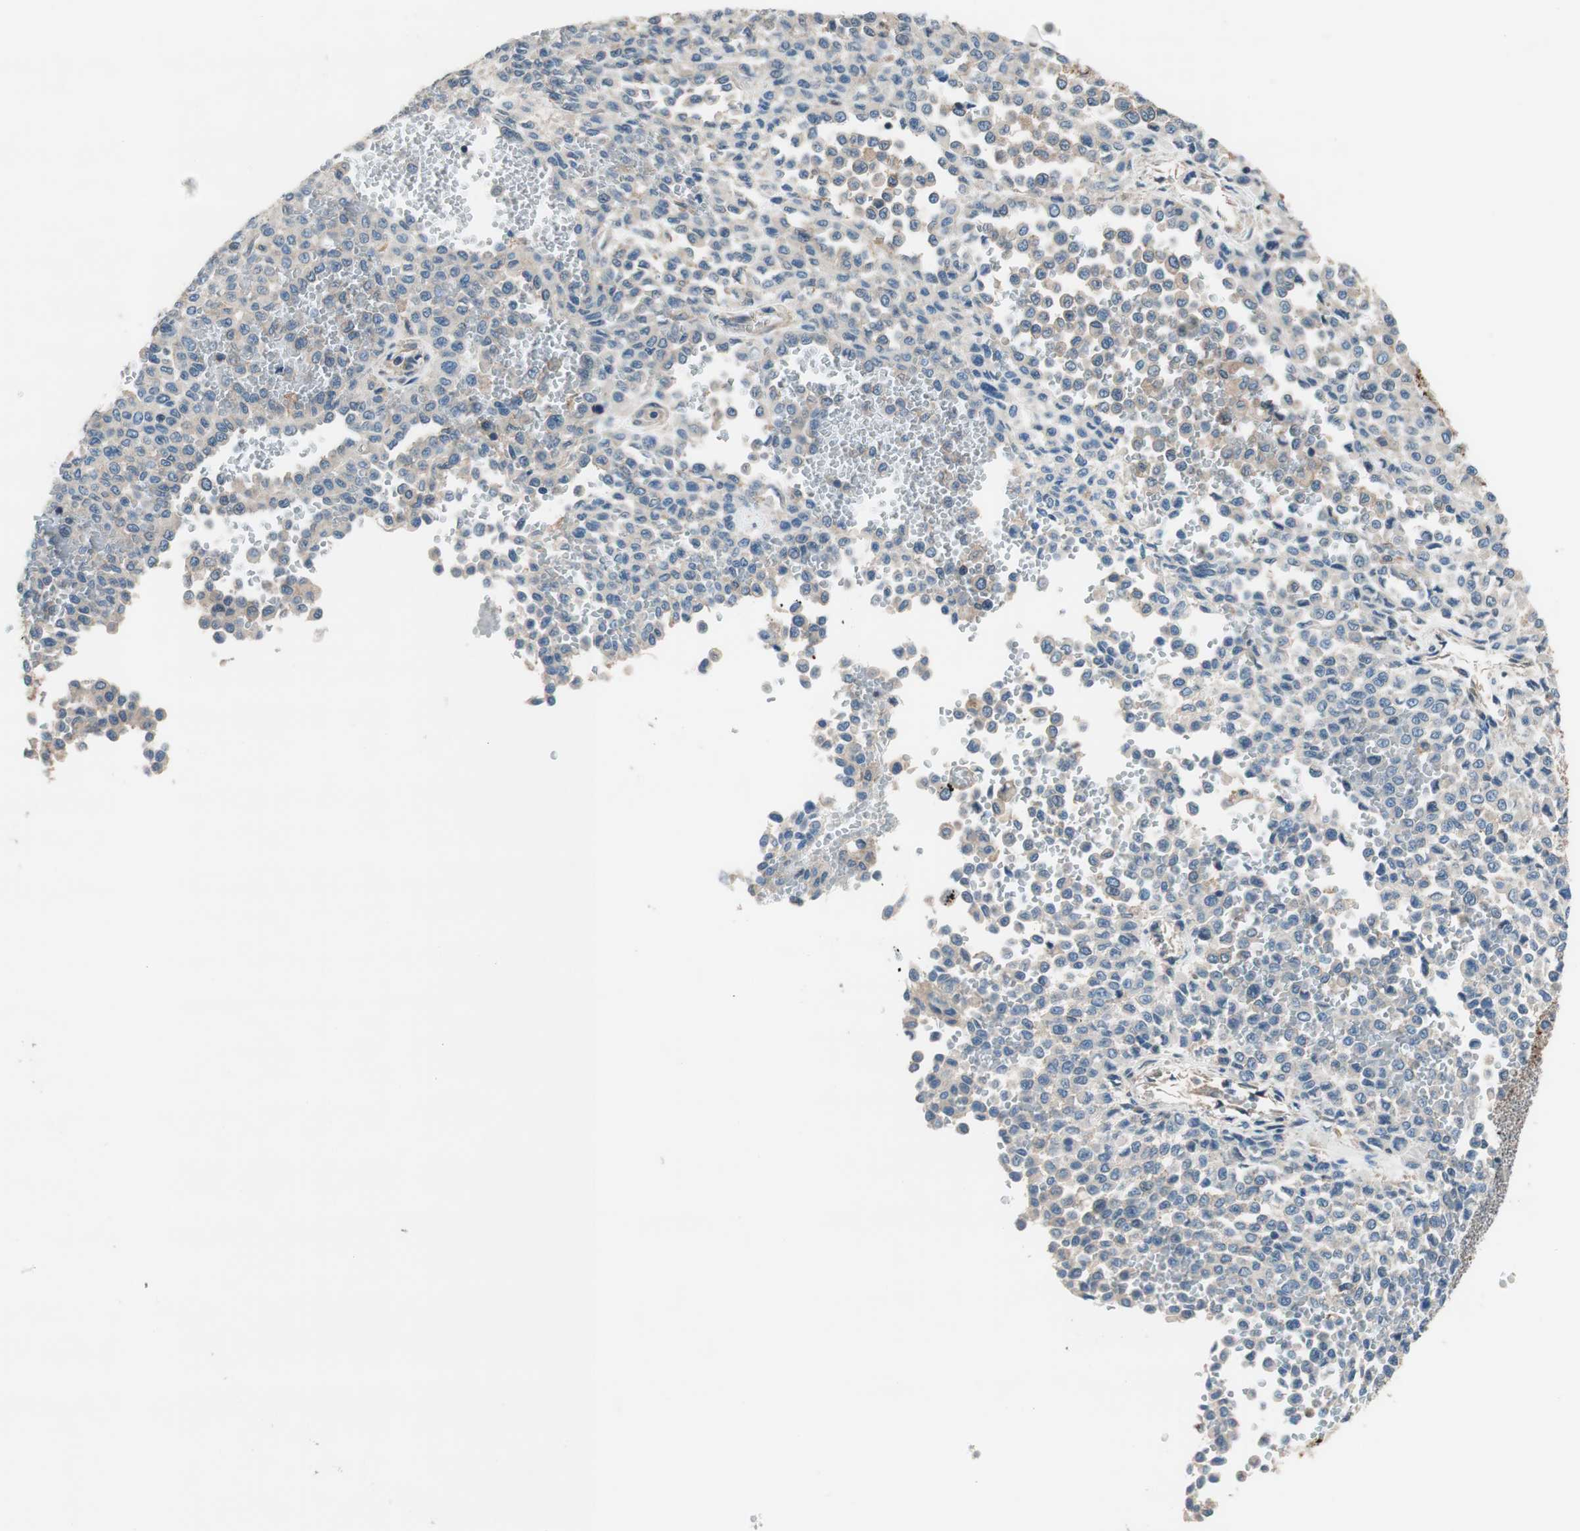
{"staining": {"intensity": "negative", "quantity": "none", "location": "none"}, "tissue": "melanoma", "cell_type": "Tumor cells", "image_type": "cancer", "snomed": [{"axis": "morphology", "description": "Malignant melanoma, Metastatic site"}, {"axis": "topography", "description": "Pancreas"}], "caption": "Immunohistochemistry (IHC) of melanoma shows no expression in tumor cells. (DAB IHC with hematoxylin counter stain).", "gene": "CALML3", "patient": {"sex": "female", "age": 30}}